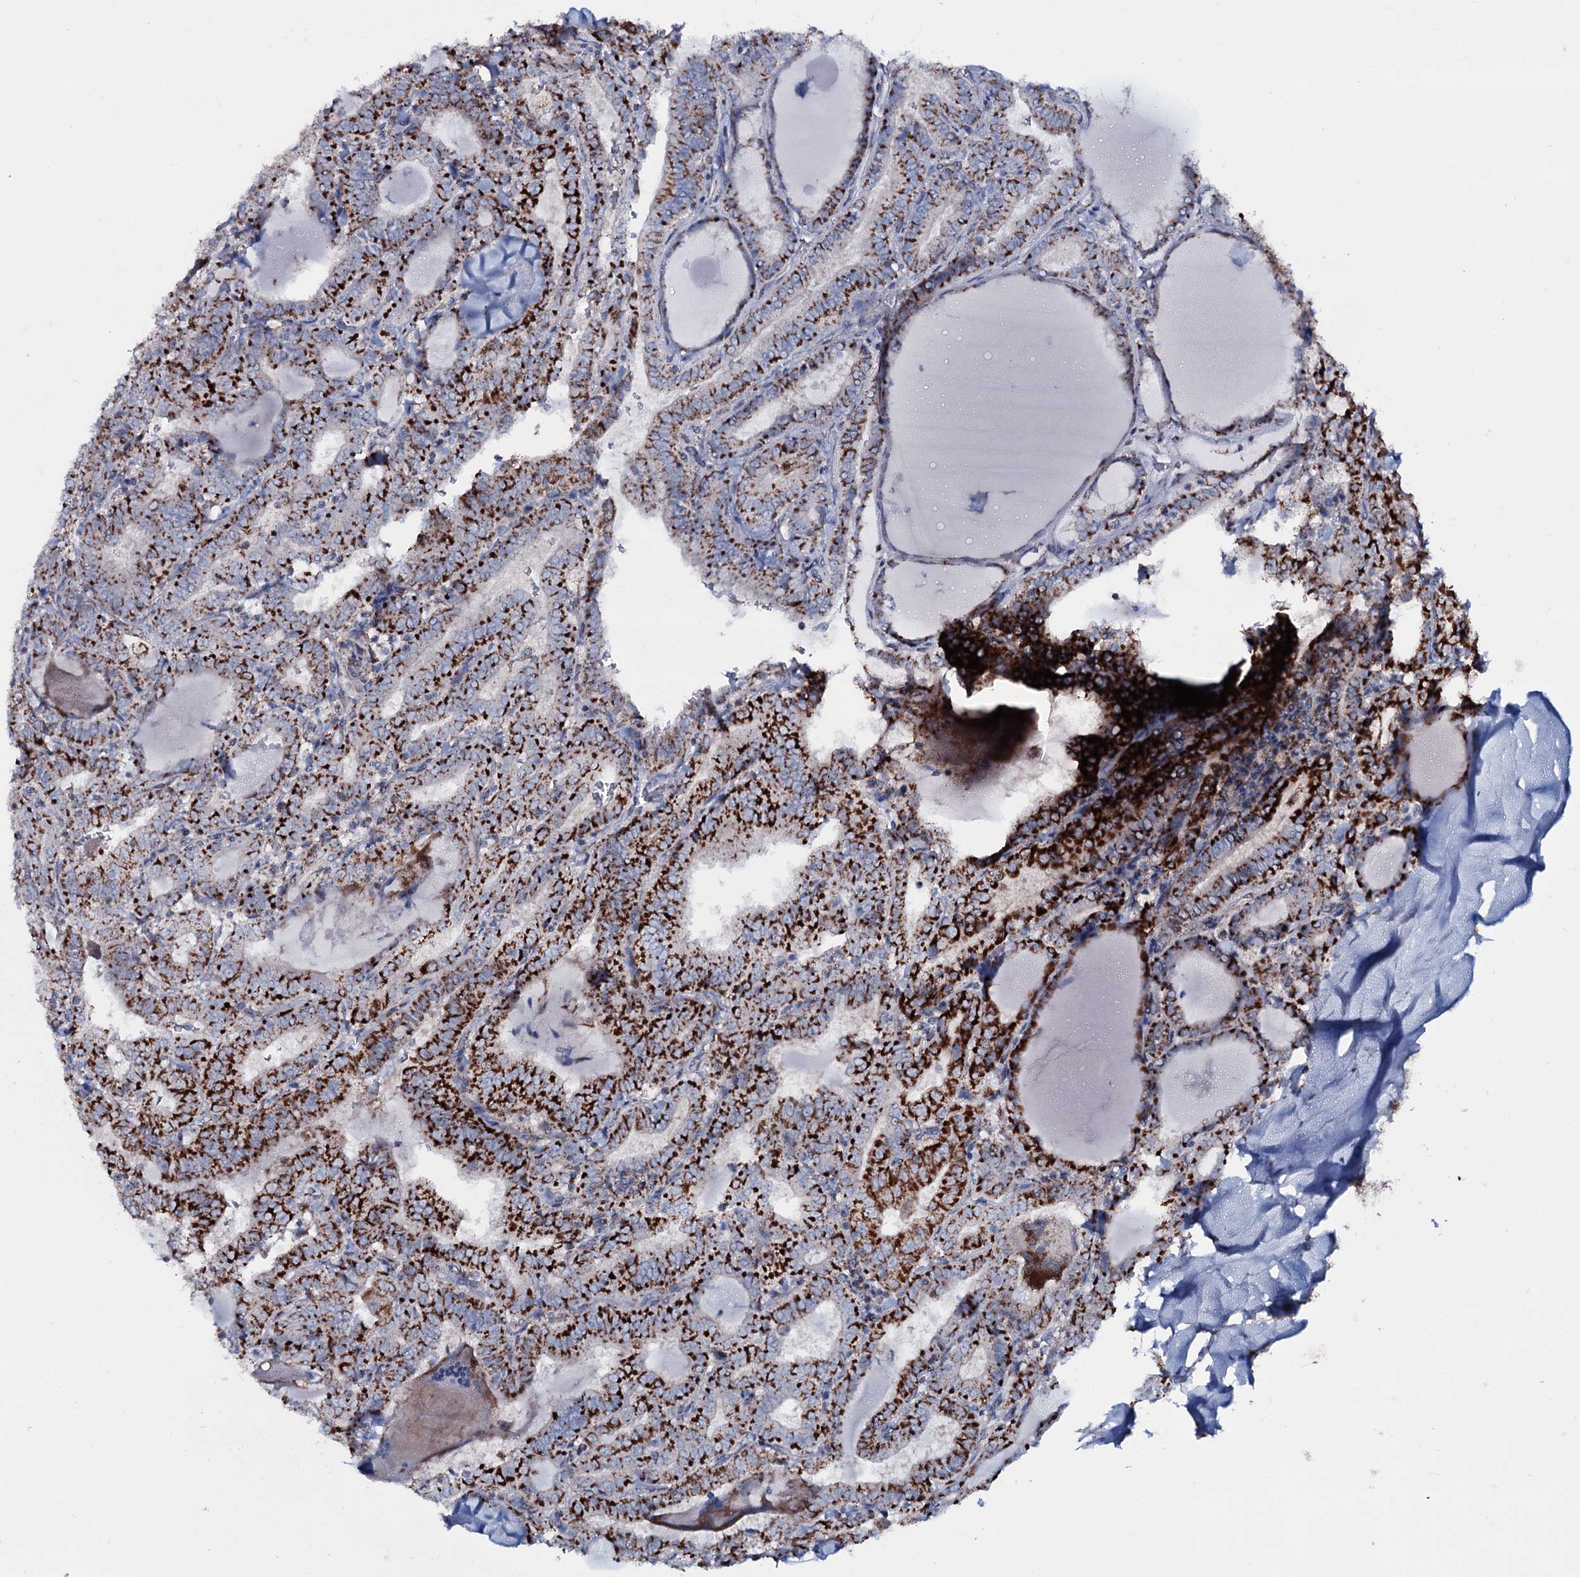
{"staining": {"intensity": "strong", "quantity": ">75%", "location": "cytoplasmic/membranous"}, "tissue": "thyroid cancer", "cell_type": "Tumor cells", "image_type": "cancer", "snomed": [{"axis": "morphology", "description": "Papillary adenocarcinoma, NOS"}, {"axis": "topography", "description": "Thyroid gland"}], "caption": "Protein staining reveals strong cytoplasmic/membranous positivity in about >75% of tumor cells in thyroid cancer. The staining was performed using DAB to visualize the protein expression in brown, while the nuclei were stained in blue with hematoxylin (Magnification: 20x).", "gene": "MRPS35", "patient": {"sex": "female", "age": 72}}